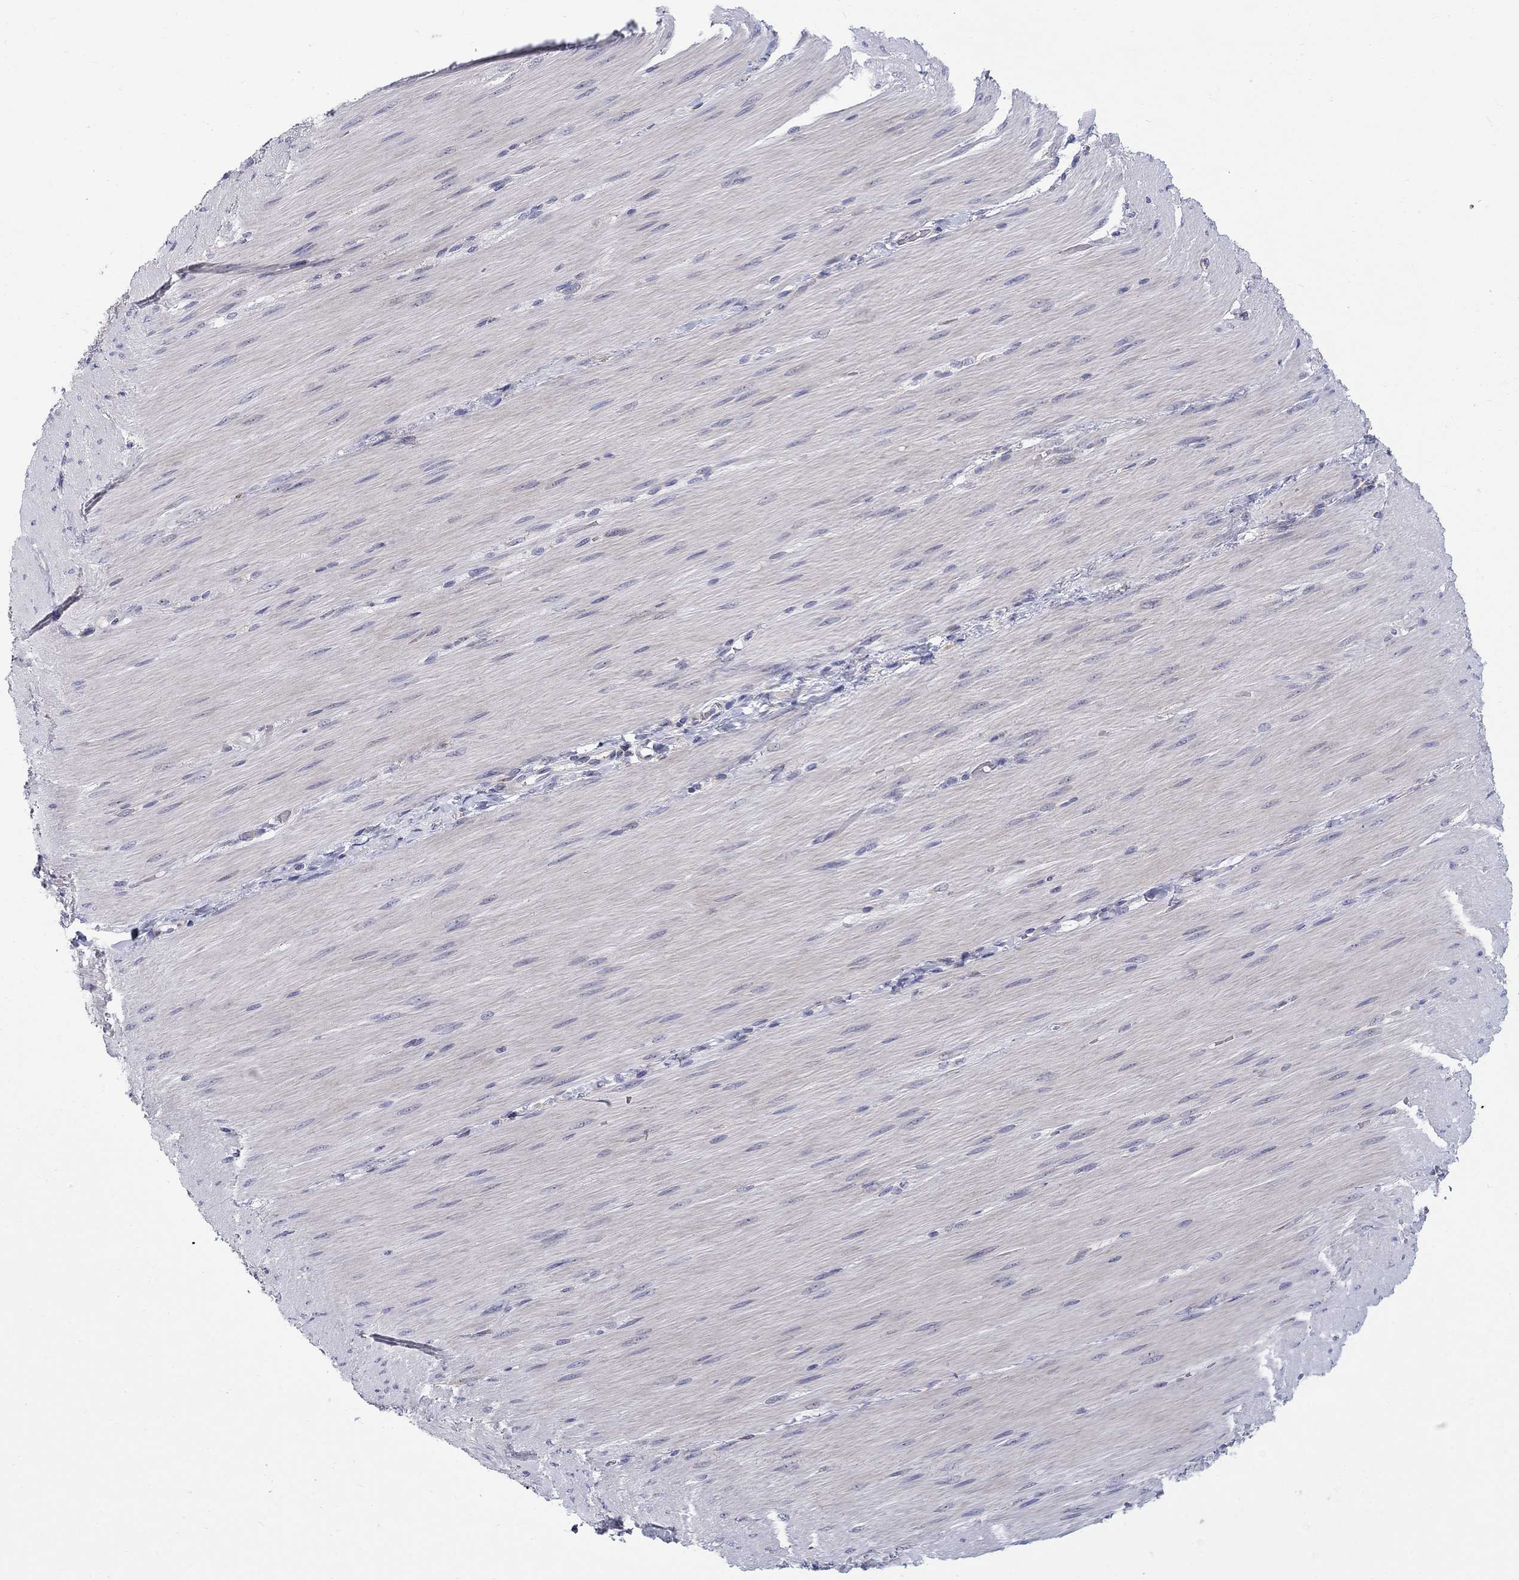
{"staining": {"intensity": "negative", "quantity": "none", "location": "none"}, "tissue": "adipose tissue", "cell_type": "Adipocytes", "image_type": "normal", "snomed": [{"axis": "morphology", "description": "Normal tissue, NOS"}, {"axis": "topography", "description": "Smooth muscle"}, {"axis": "topography", "description": "Duodenum"}, {"axis": "topography", "description": "Peripheral nerve tissue"}], "caption": "This micrograph is of unremarkable adipose tissue stained with immunohistochemistry to label a protein in brown with the nuclei are counter-stained blue. There is no positivity in adipocytes. Nuclei are stained in blue.", "gene": "QRFPR", "patient": {"sex": "female", "age": 61}}